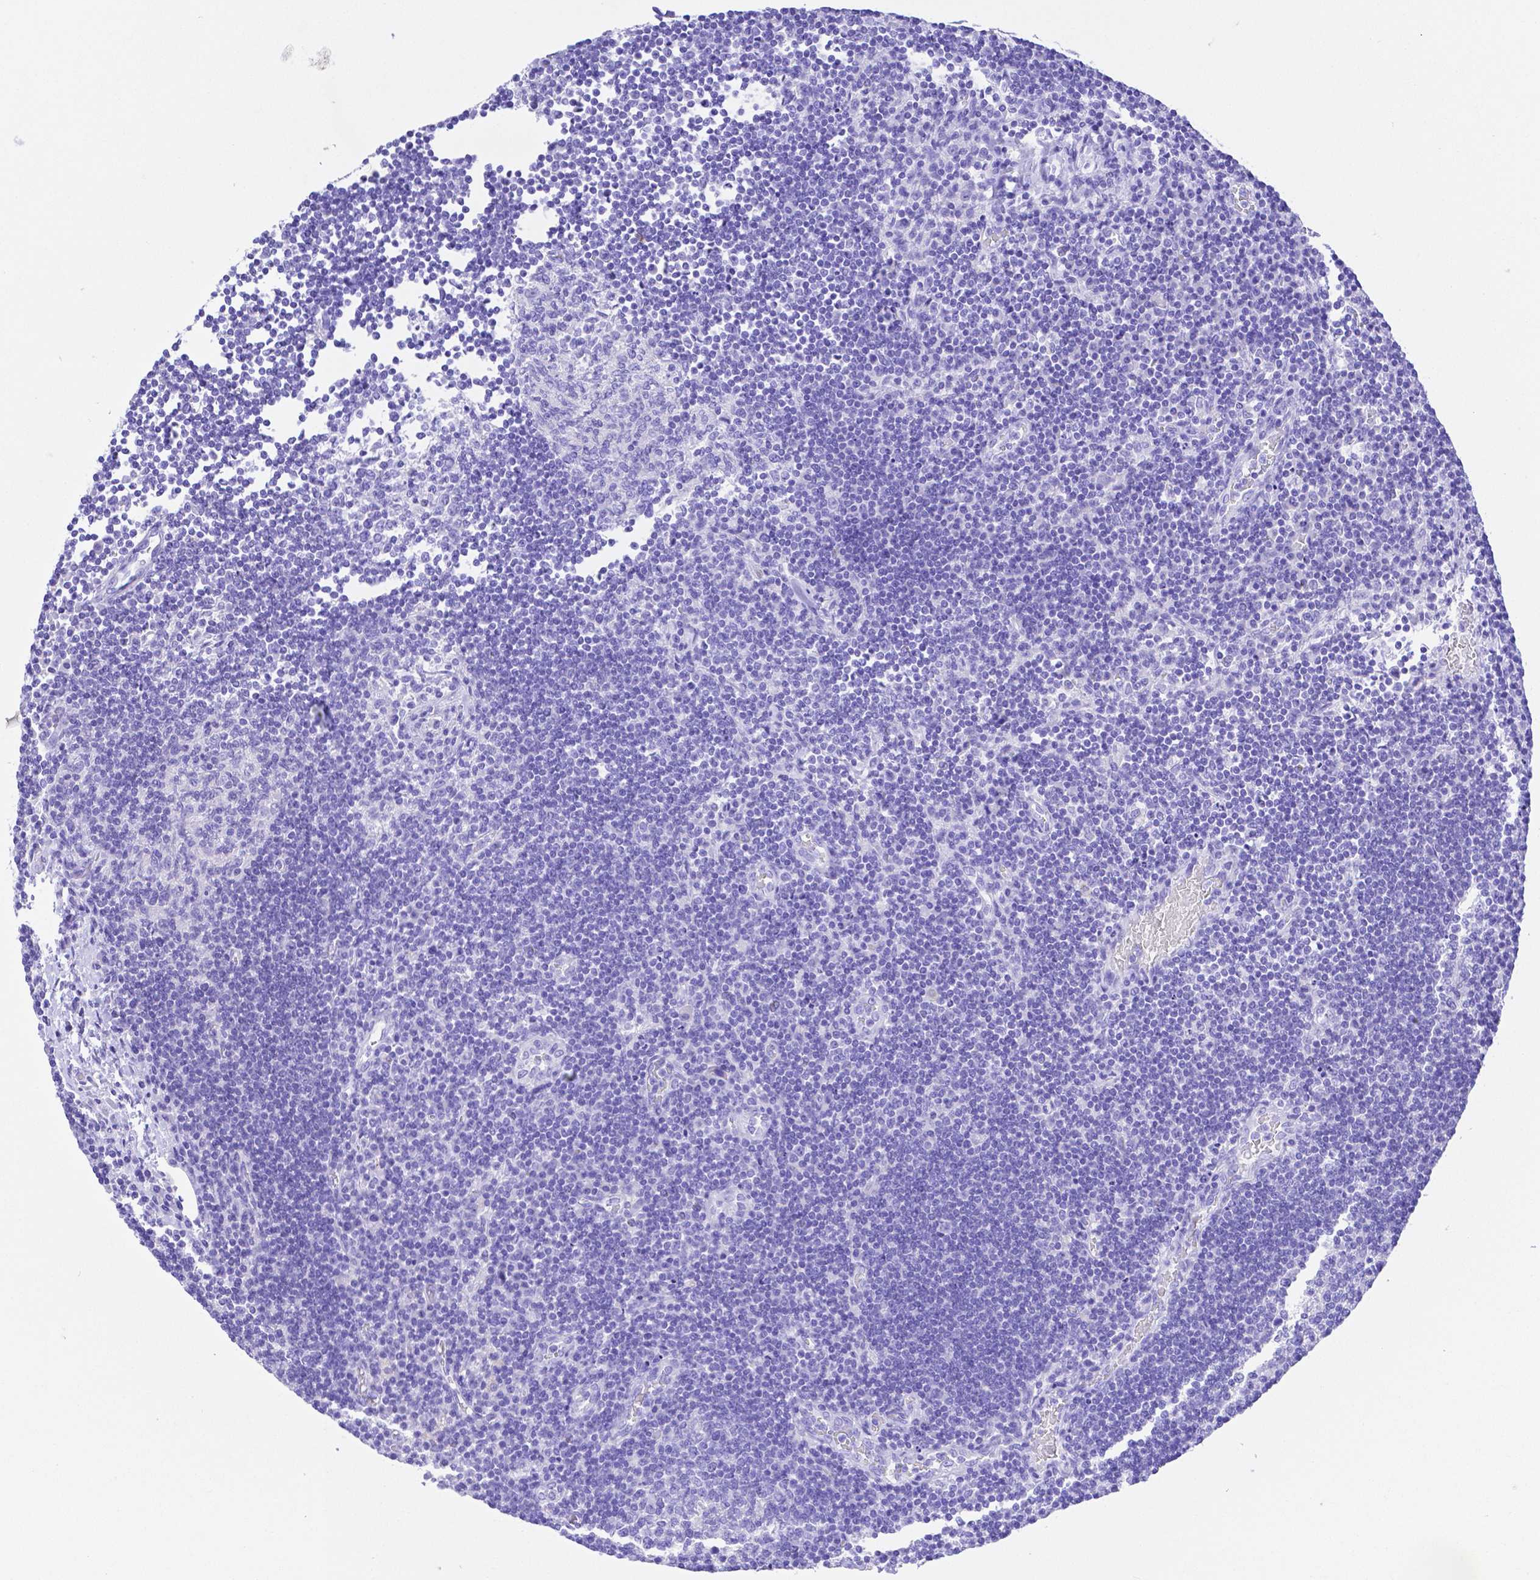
{"staining": {"intensity": "negative", "quantity": "none", "location": "none"}, "tissue": "lymph node", "cell_type": "Germinal center cells", "image_type": "normal", "snomed": [{"axis": "morphology", "description": "Normal tissue, NOS"}, {"axis": "topography", "description": "Lymph node"}], "caption": "An image of human lymph node is negative for staining in germinal center cells.", "gene": "SMR3A", "patient": {"sex": "male", "age": 67}}